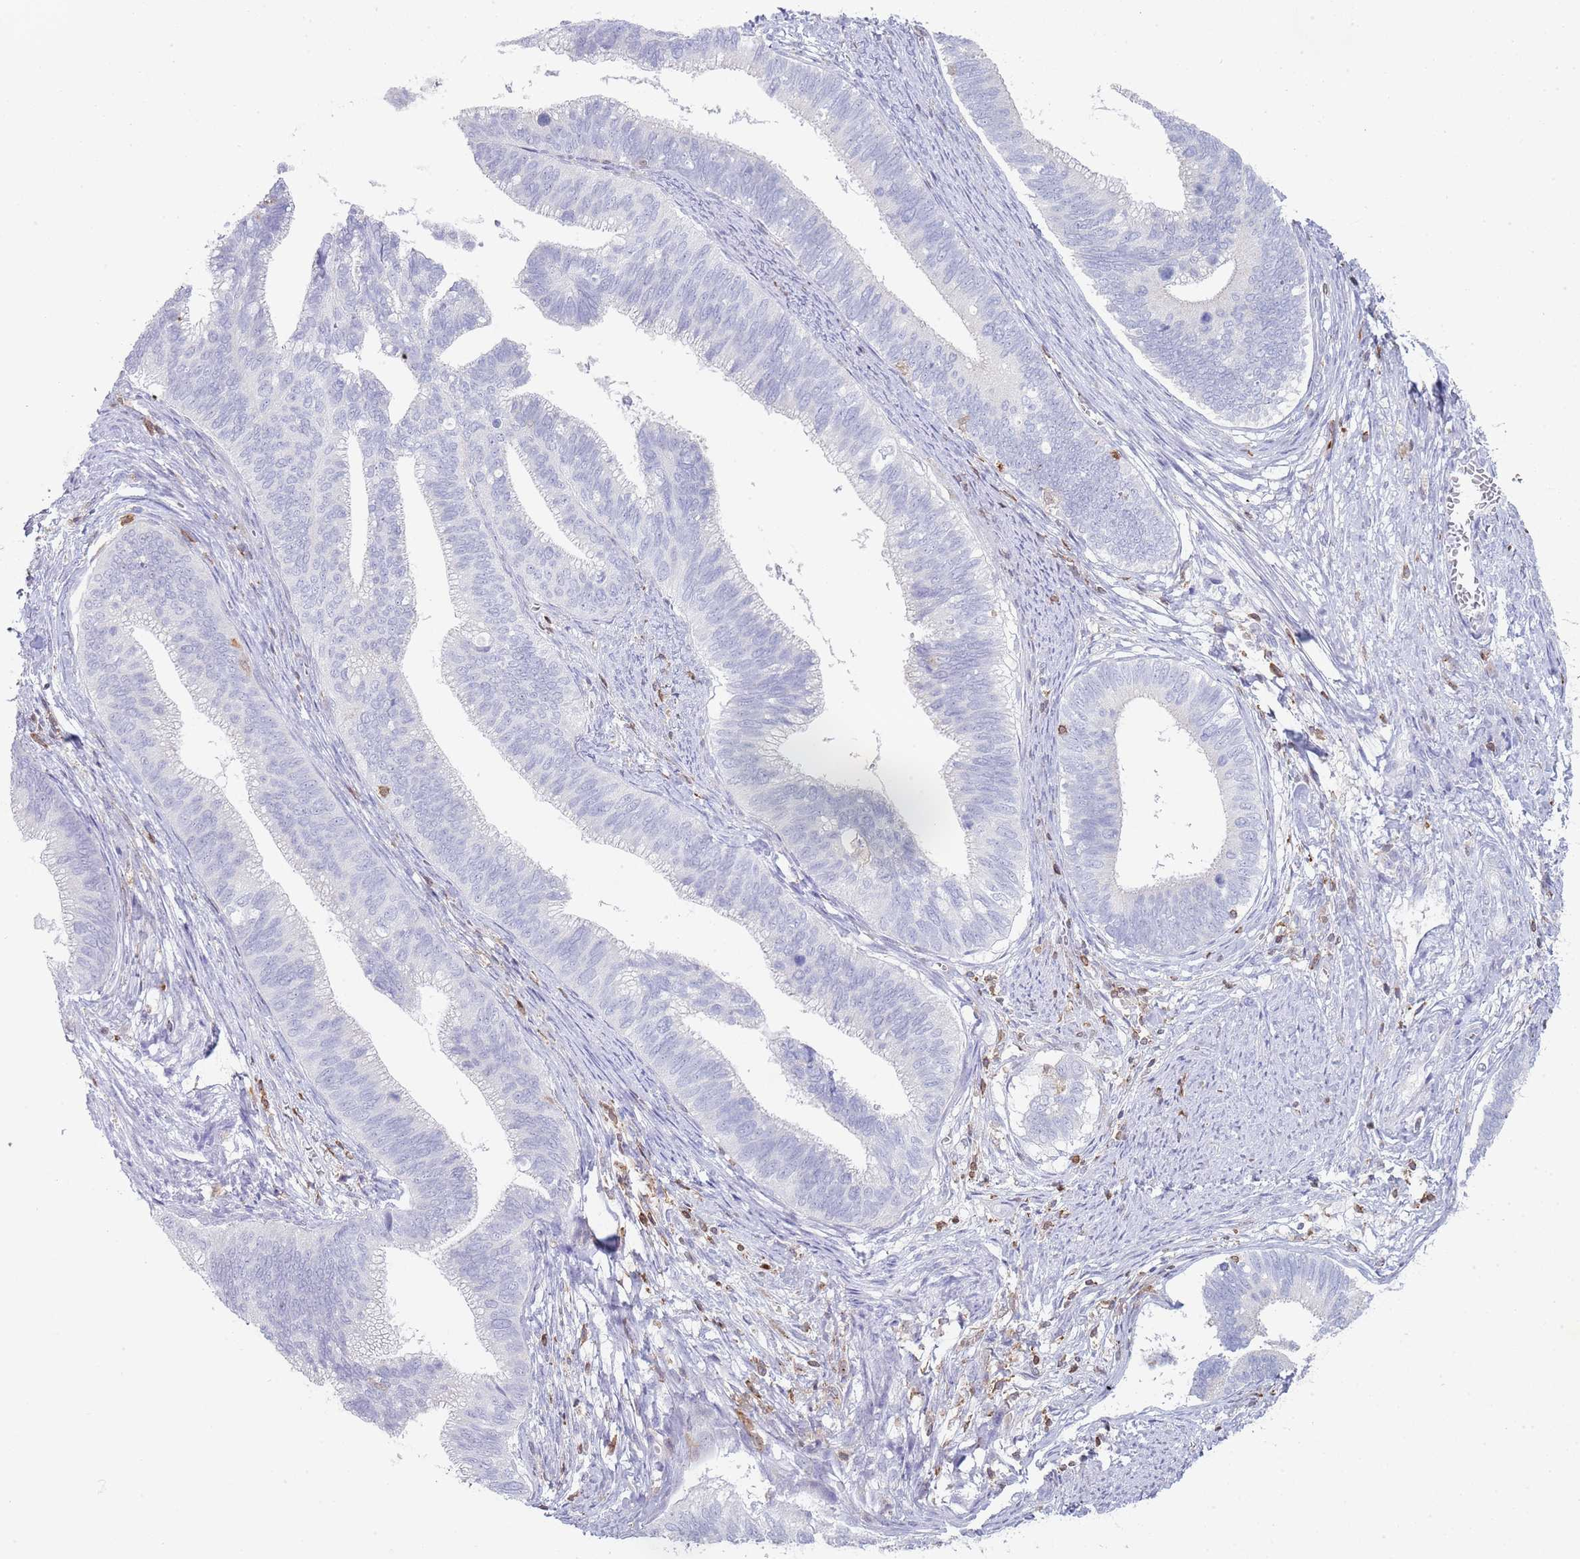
{"staining": {"intensity": "negative", "quantity": "none", "location": "none"}, "tissue": "cervical cancer", "cell_type": "Tumor cells", "image_type": "cancer", "snomed": [{"axis": "morphology", "description": "Adenocarcinoma, NOS"}, {"axis": "topography", "description": "Cervix"}], "caption": "A photomicrograph of human adenocarcinoma (cervical) is negative for staining in tumor cells.", "gene": "LPXN", "patient": {"sex": "female", "age": 42}}